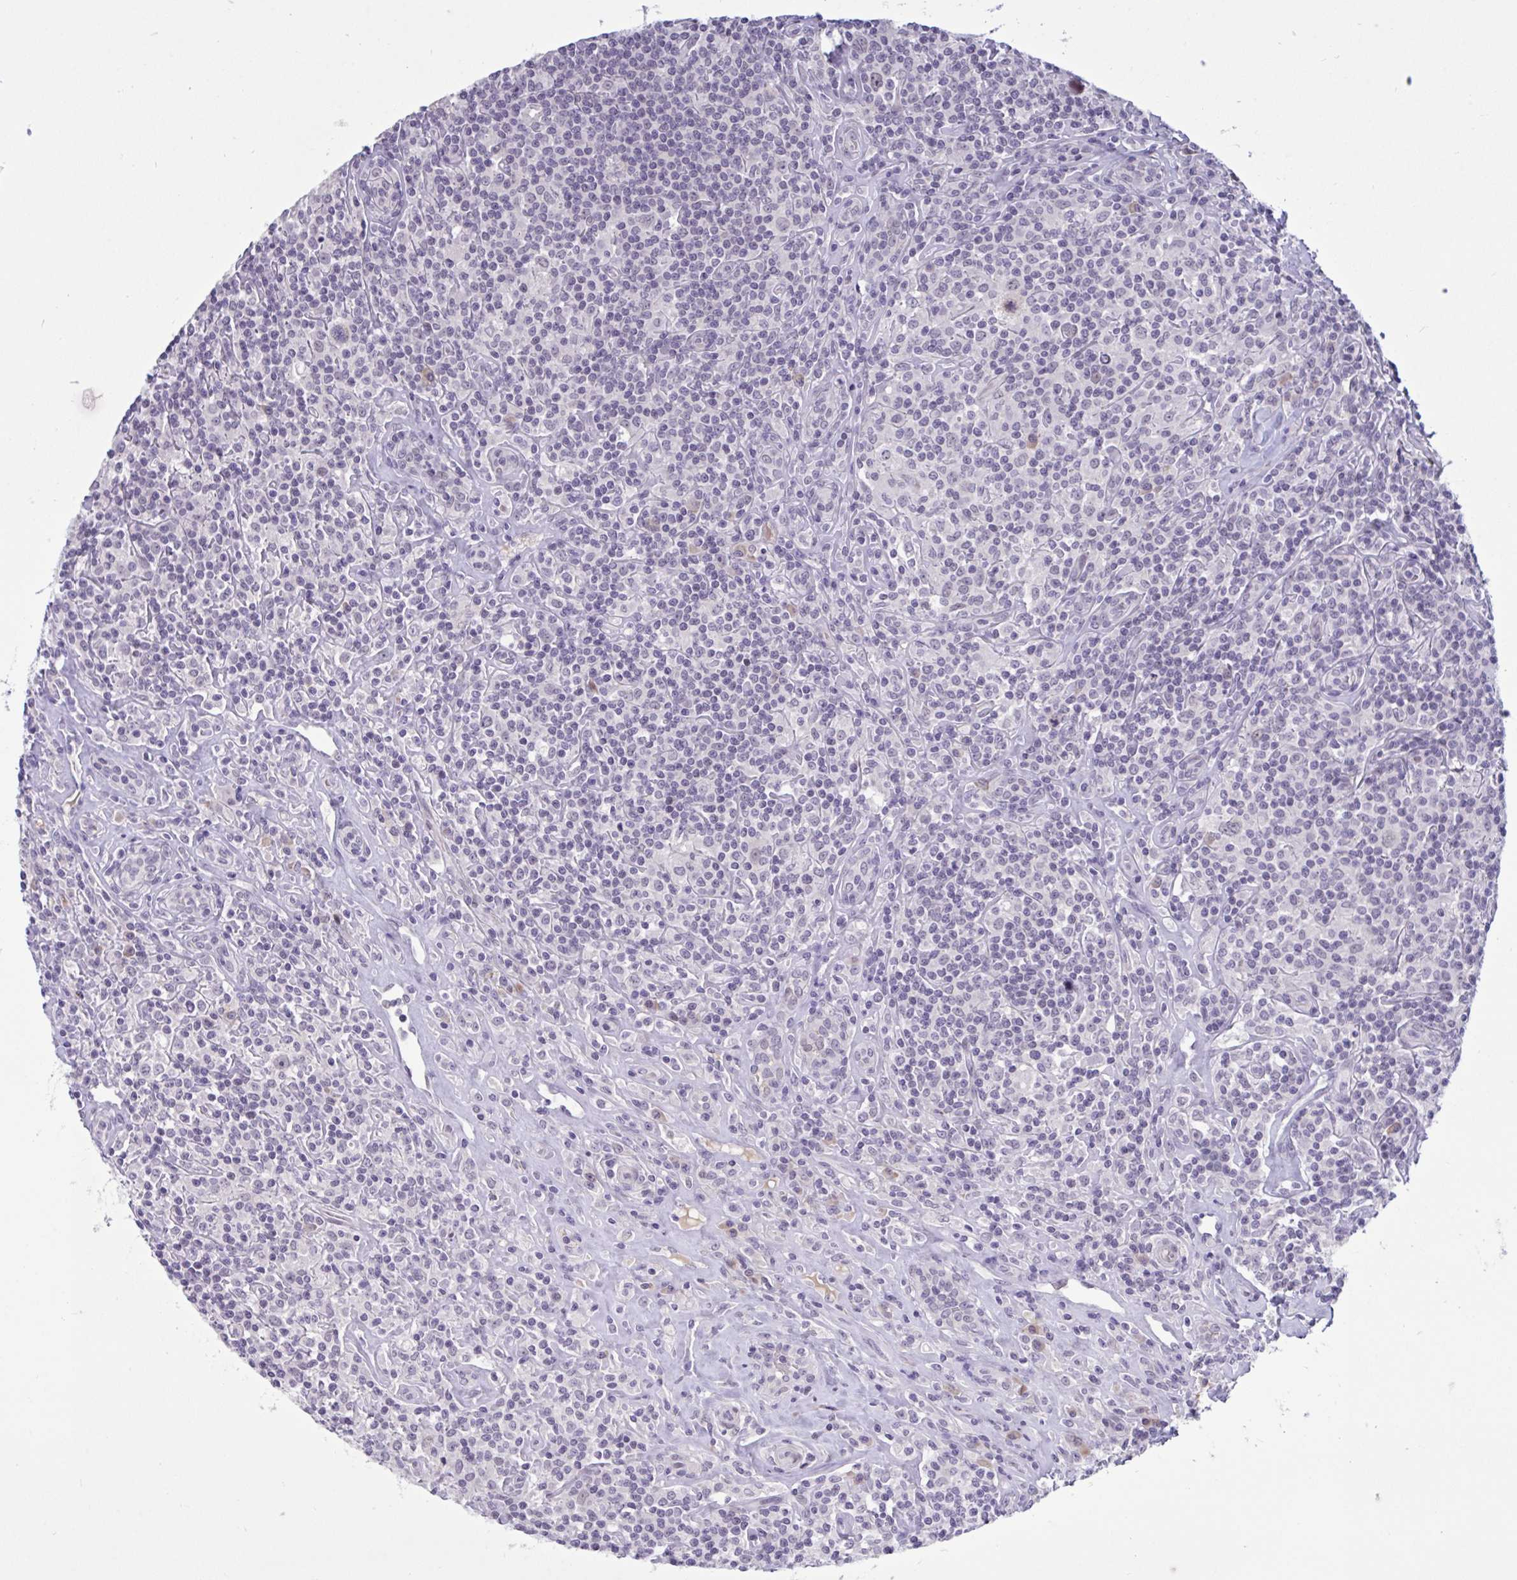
{"staining": {"intensity": "negative", "quantity": "none", "location": "none"}, "tissue": "lymphoma", "cell_type": "Tumor cells", "image_type": "cancer", "snomed": [{"axis": "morphology", "description": "Hodgkin's disease, NOS"}, {"axis": "morphology", "description": "Hodgkin's lymphoma, nodular sclerosis"}, {"axis": "topography", "description": "Lymph node"}], "caption": "This is an immunohistochemistry image of Hodgkin's lymphoma, nodular sclerosis. There is no expression in tumor cells.", "gene": "CNGB3", "patient": {"sex": "female", "age": 10}}